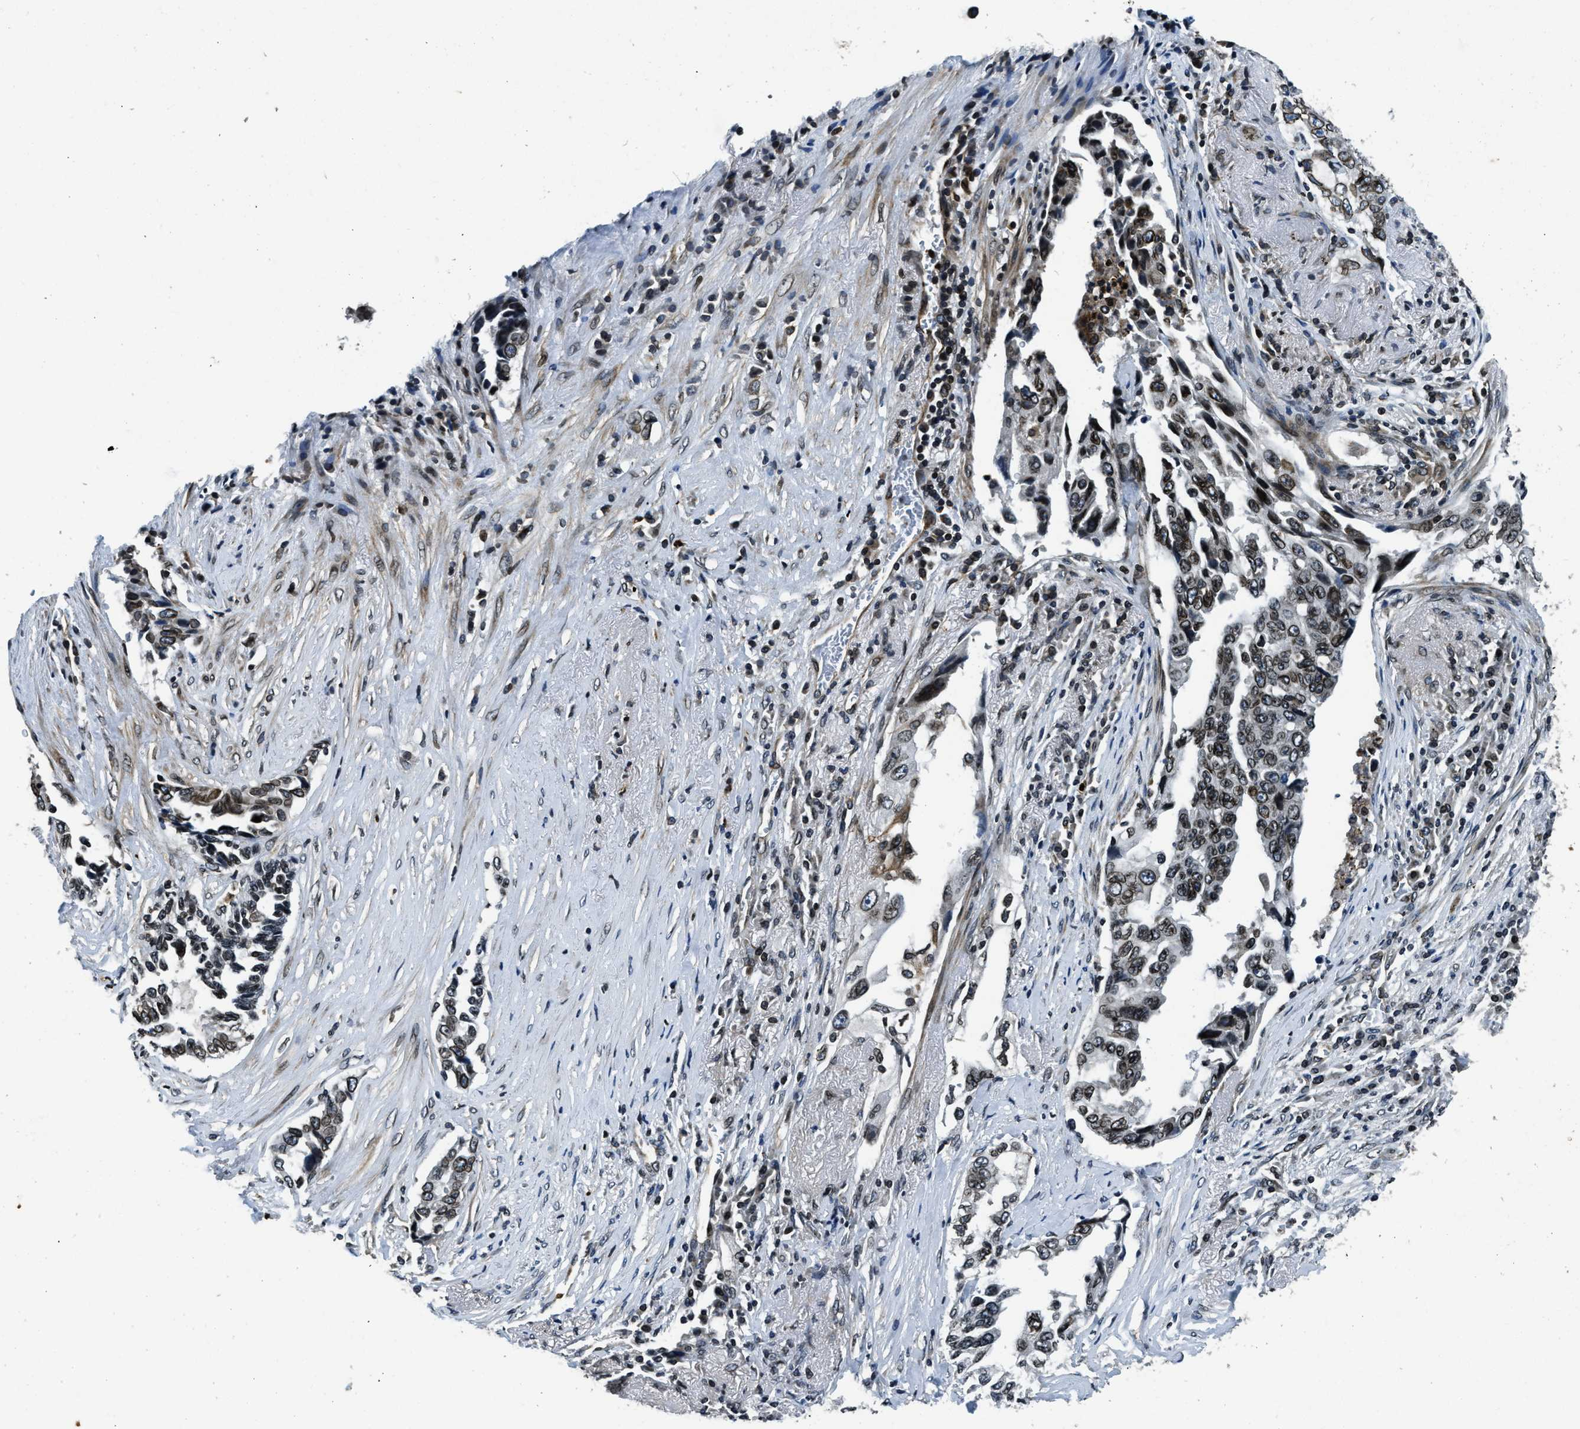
{"staining": {"intensity": "moderate", "quantity": ">75%", "location": "cytoplasmic/membranous,nuclear"}, "tissue": "lung cancer", "cell_type": "Tumor cells", "image_type": "cancer", "snomed": [{"axis": "morphology", "description": "Adenocarcinoma, NOS"}, {"axis": "topography", "description": "Lung"}], "caption": "Protein expression analysis of lung cancer (adenocarcinoma) demonstrates moderate cytoplasmic/membranous and nuclear staining in approximately >75% of tumor cells.", "gene": "ZC3HC1", "patient": {"sex": "female", "age": 51}}